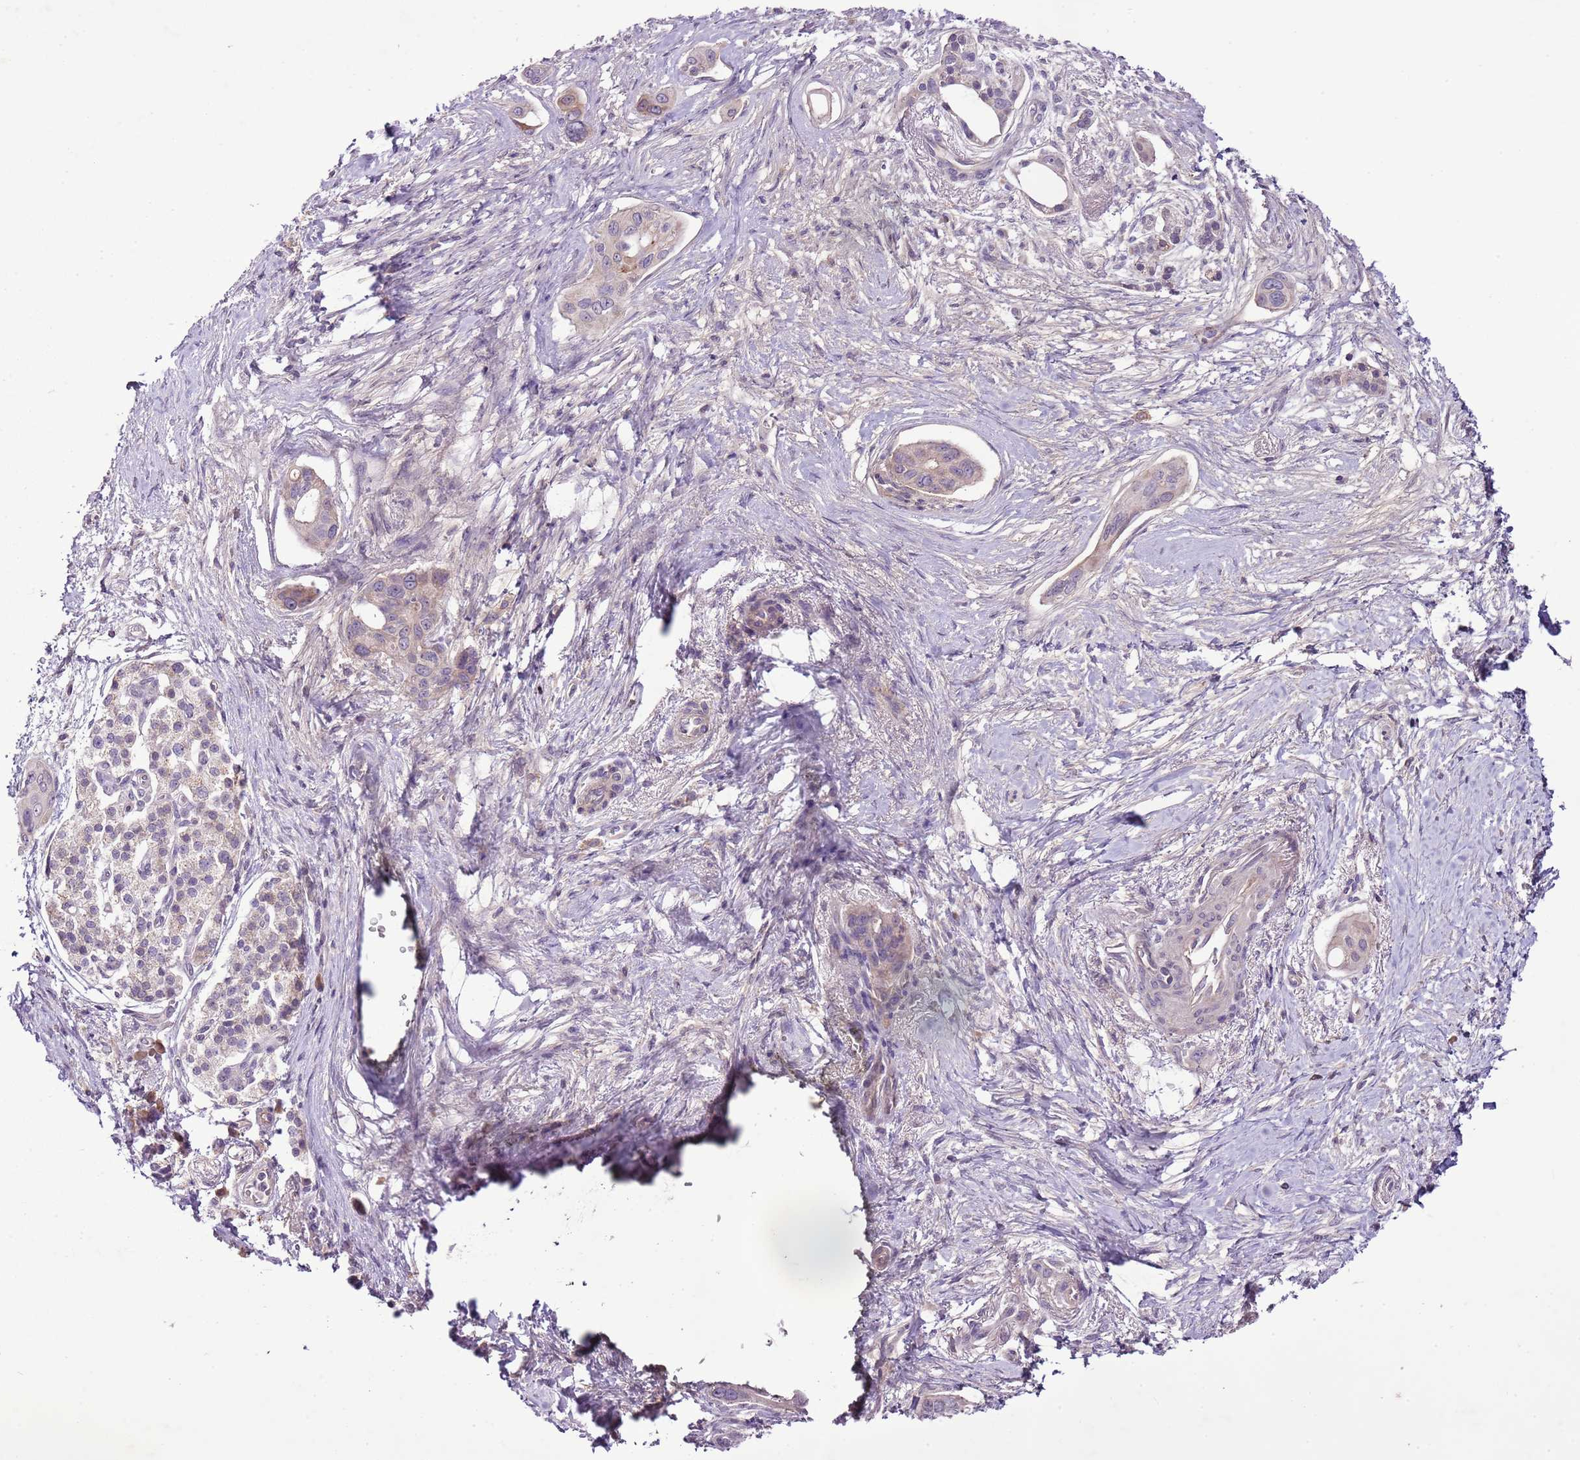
{"staining": {"intensity": "negative", "quantity": "none", "location": "none"}, "tissue": "pancreatic cancer", "cell_type": "Tumor cells", "image_type": "cancer", "snomed": [{"axis": "morphology", "description": "Adenocarcinoma, NOS"}, {"axis": "topography", "description": "Pancreas"}], "caption": "A histopathology image of human pancreatic adenocarcinoma is negative for staining in tumor cells.", "gene": "CMKLR1", "patient": {"sex": "male", "age": 72}}